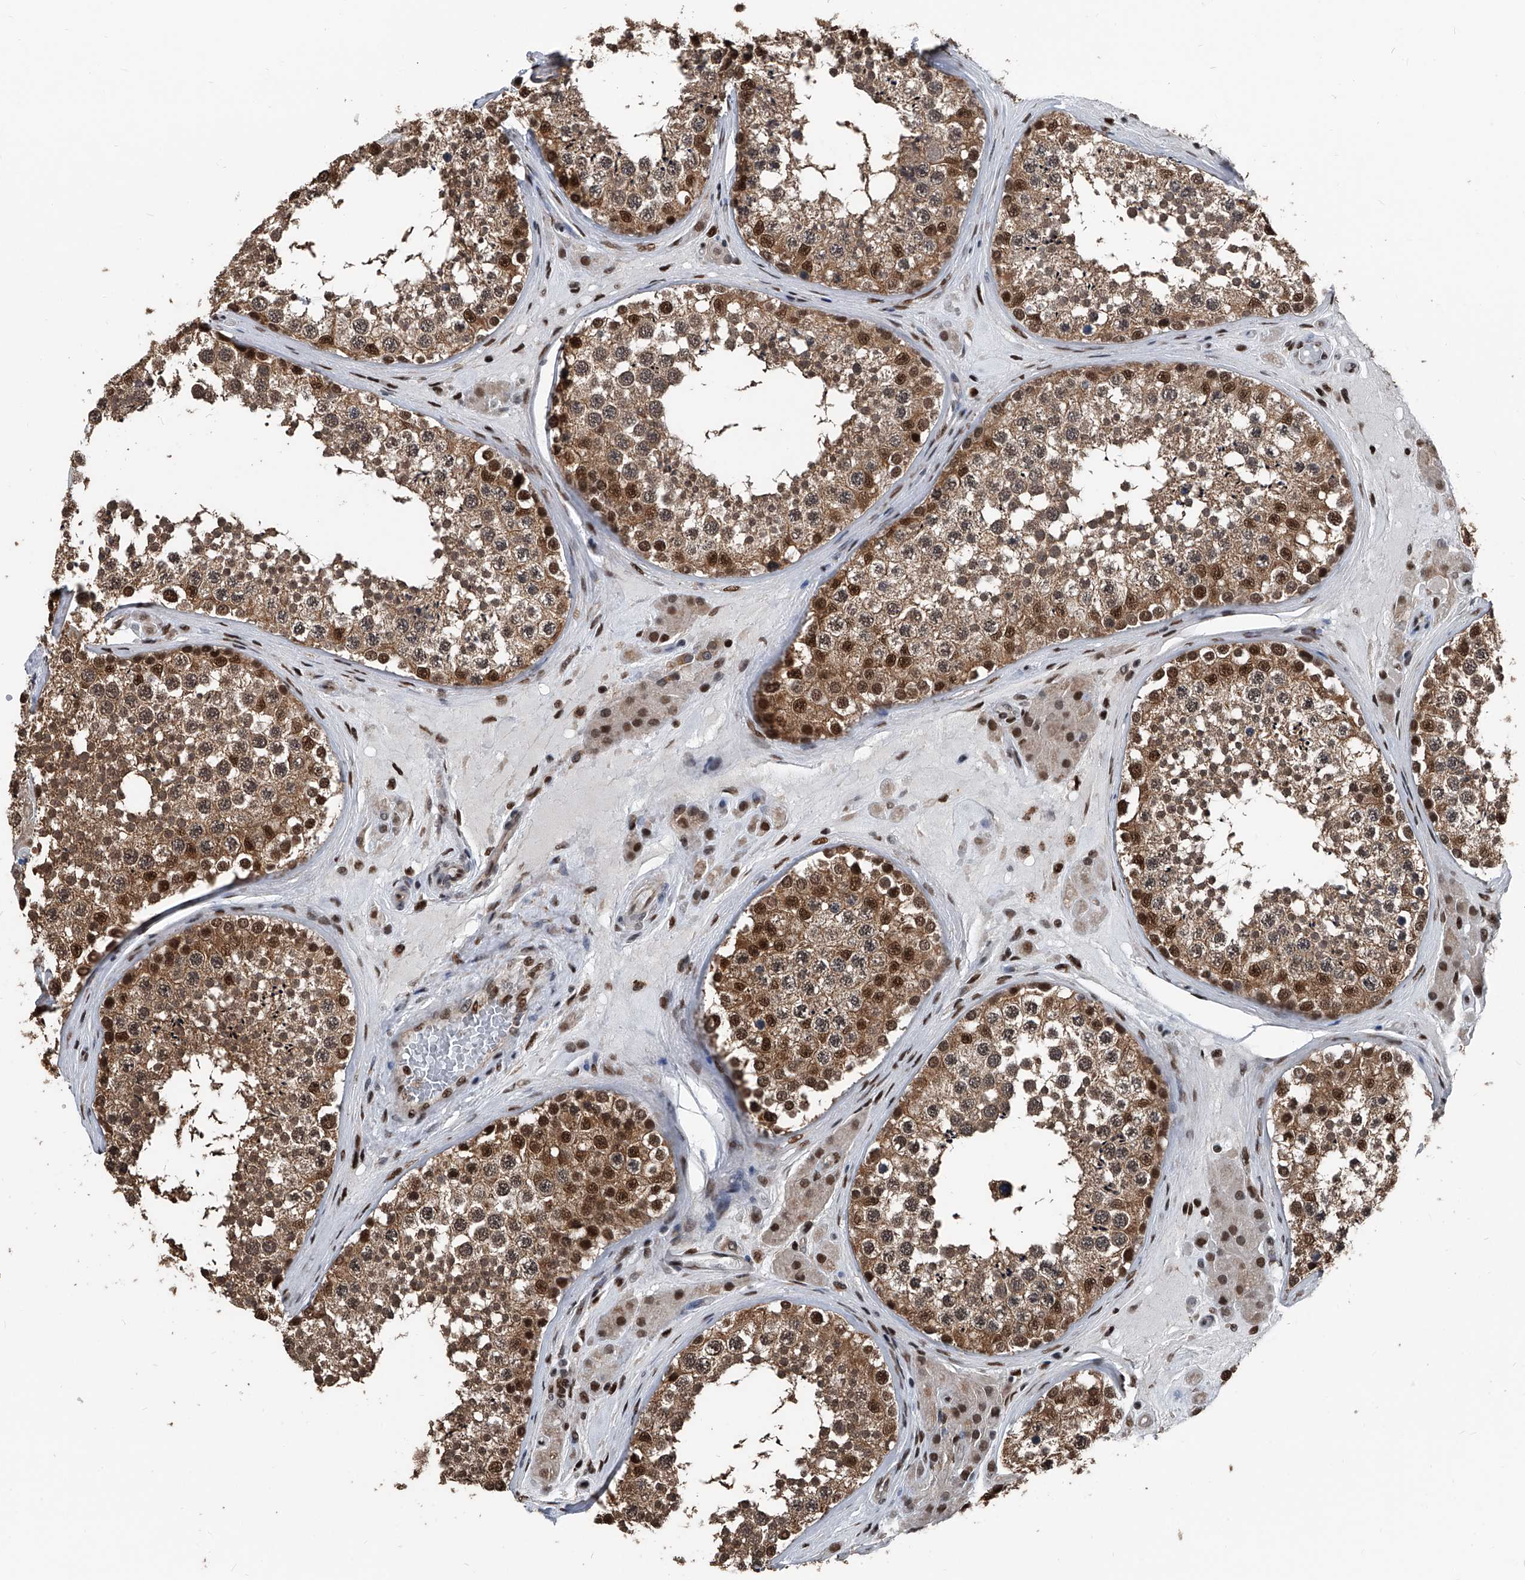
{"staining": {"intensity": "strong", "quantity": ">75%", "location": "cytoplasmic/membranous,nuclear"}, "tissue": "testis", "cell_type": "Cells in seminiferous ducts", "image_type": "normal", "snomed": [{"axis": "morphology", "description": "Normal tissue, NOS"}, {"axis": "topography", "description": "Testis"}], "caption": "Protein analysis of benign testis demonstrates strong cytoplasmic/membranous,nuclear positivity in approximately >75% of cells in seminiferous ducts. (brown staining indicates protein expression, while blue staining denotes nuclei).", "gene": "FKBP5", "patient": {"sex": "male", "age": 46}}